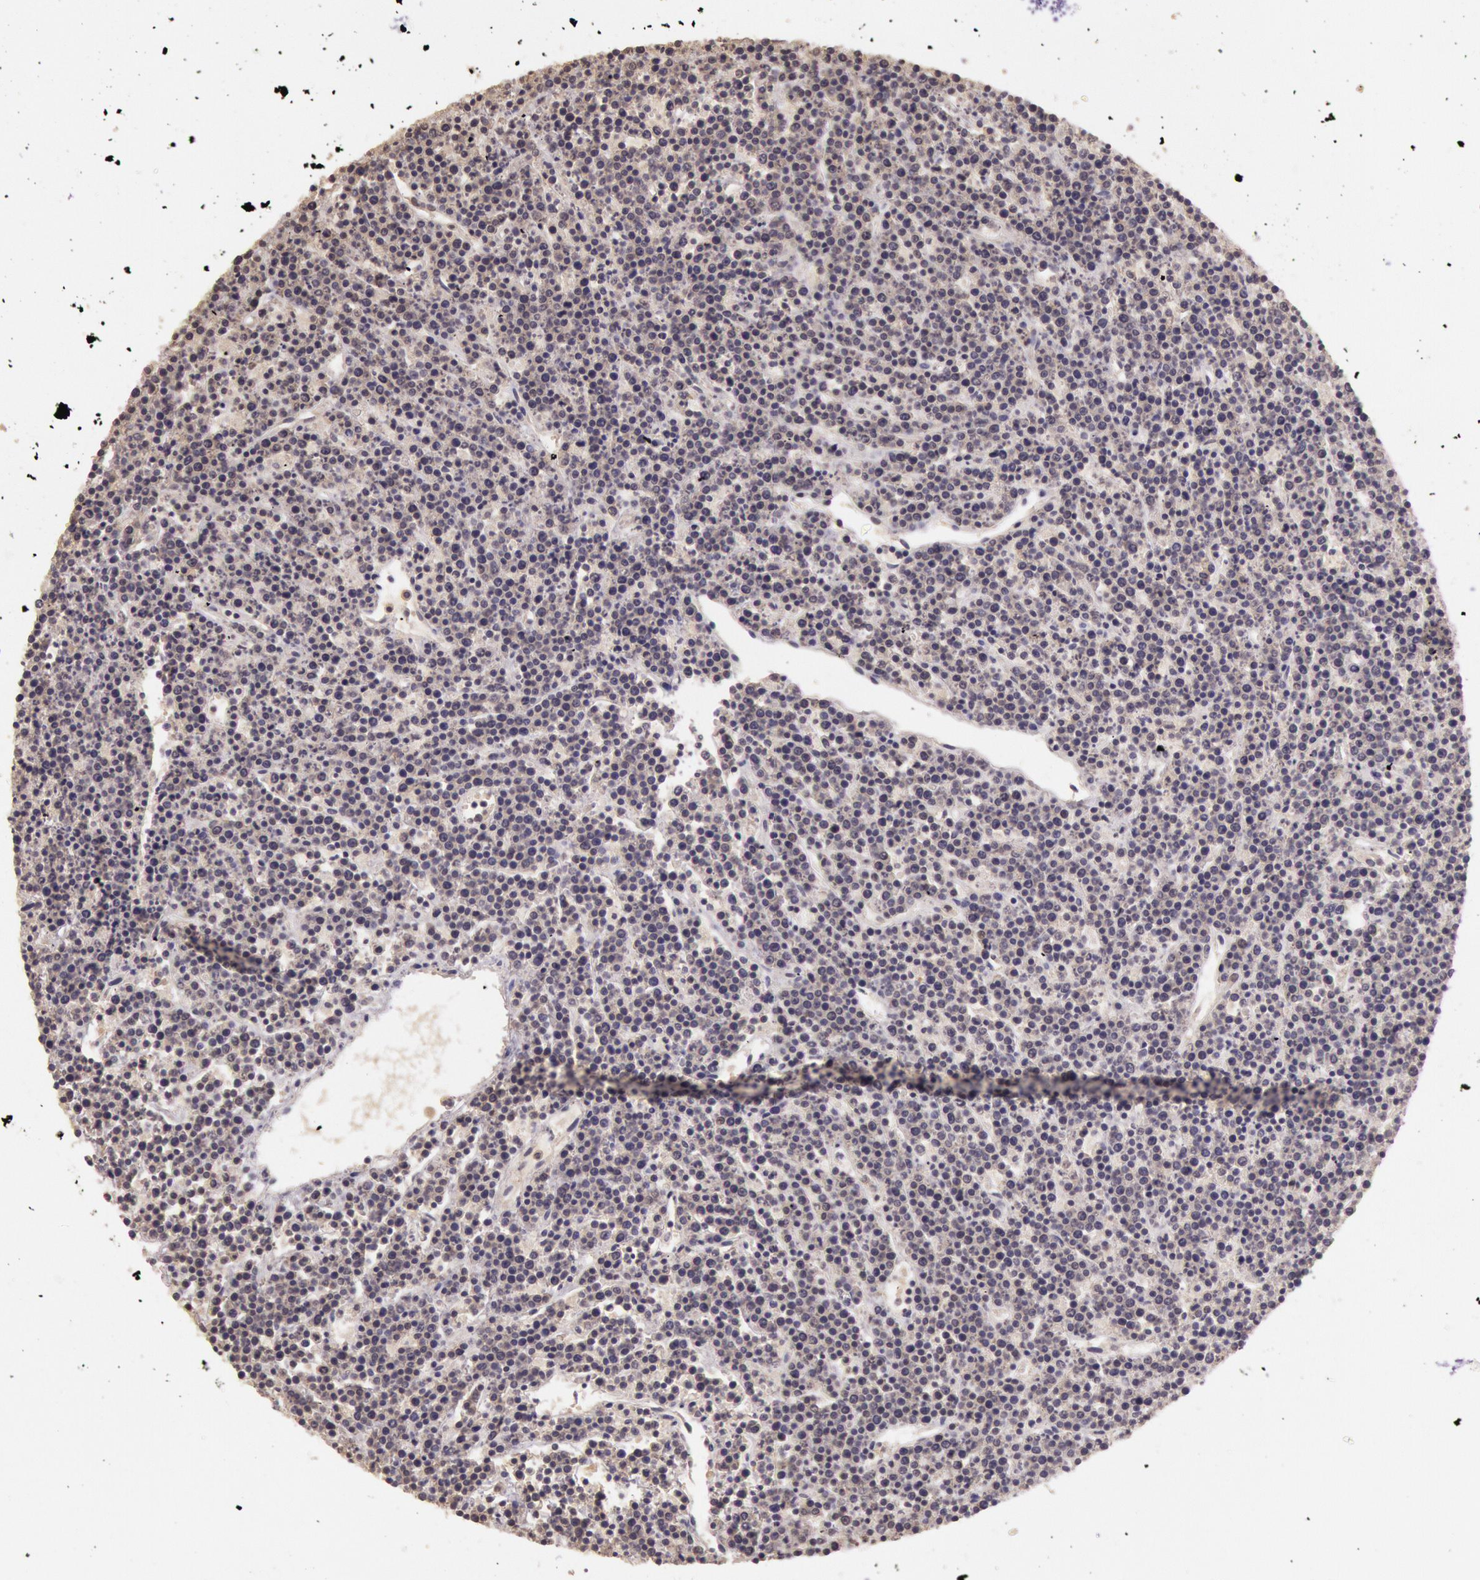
{"staining": {"intensity": "negative", "quantity": "none", "location": "none"}, "tissue": "lymphoma", "cell_type": "Tumor cells", "image_type": "cancer", "snomed": [{"axis": "morphology", "description": "Malignant lymphoma, non-Hodgkin's type, High grade"}, {"axis": "topography", "description": "Ovary"}], "caption": "Tumor cells show no significant staining in high-grade malignant lymphoma, non-Hodgkin's type.", "gene": "RTL10", "patient": {"sex": "female", "age": 56}}